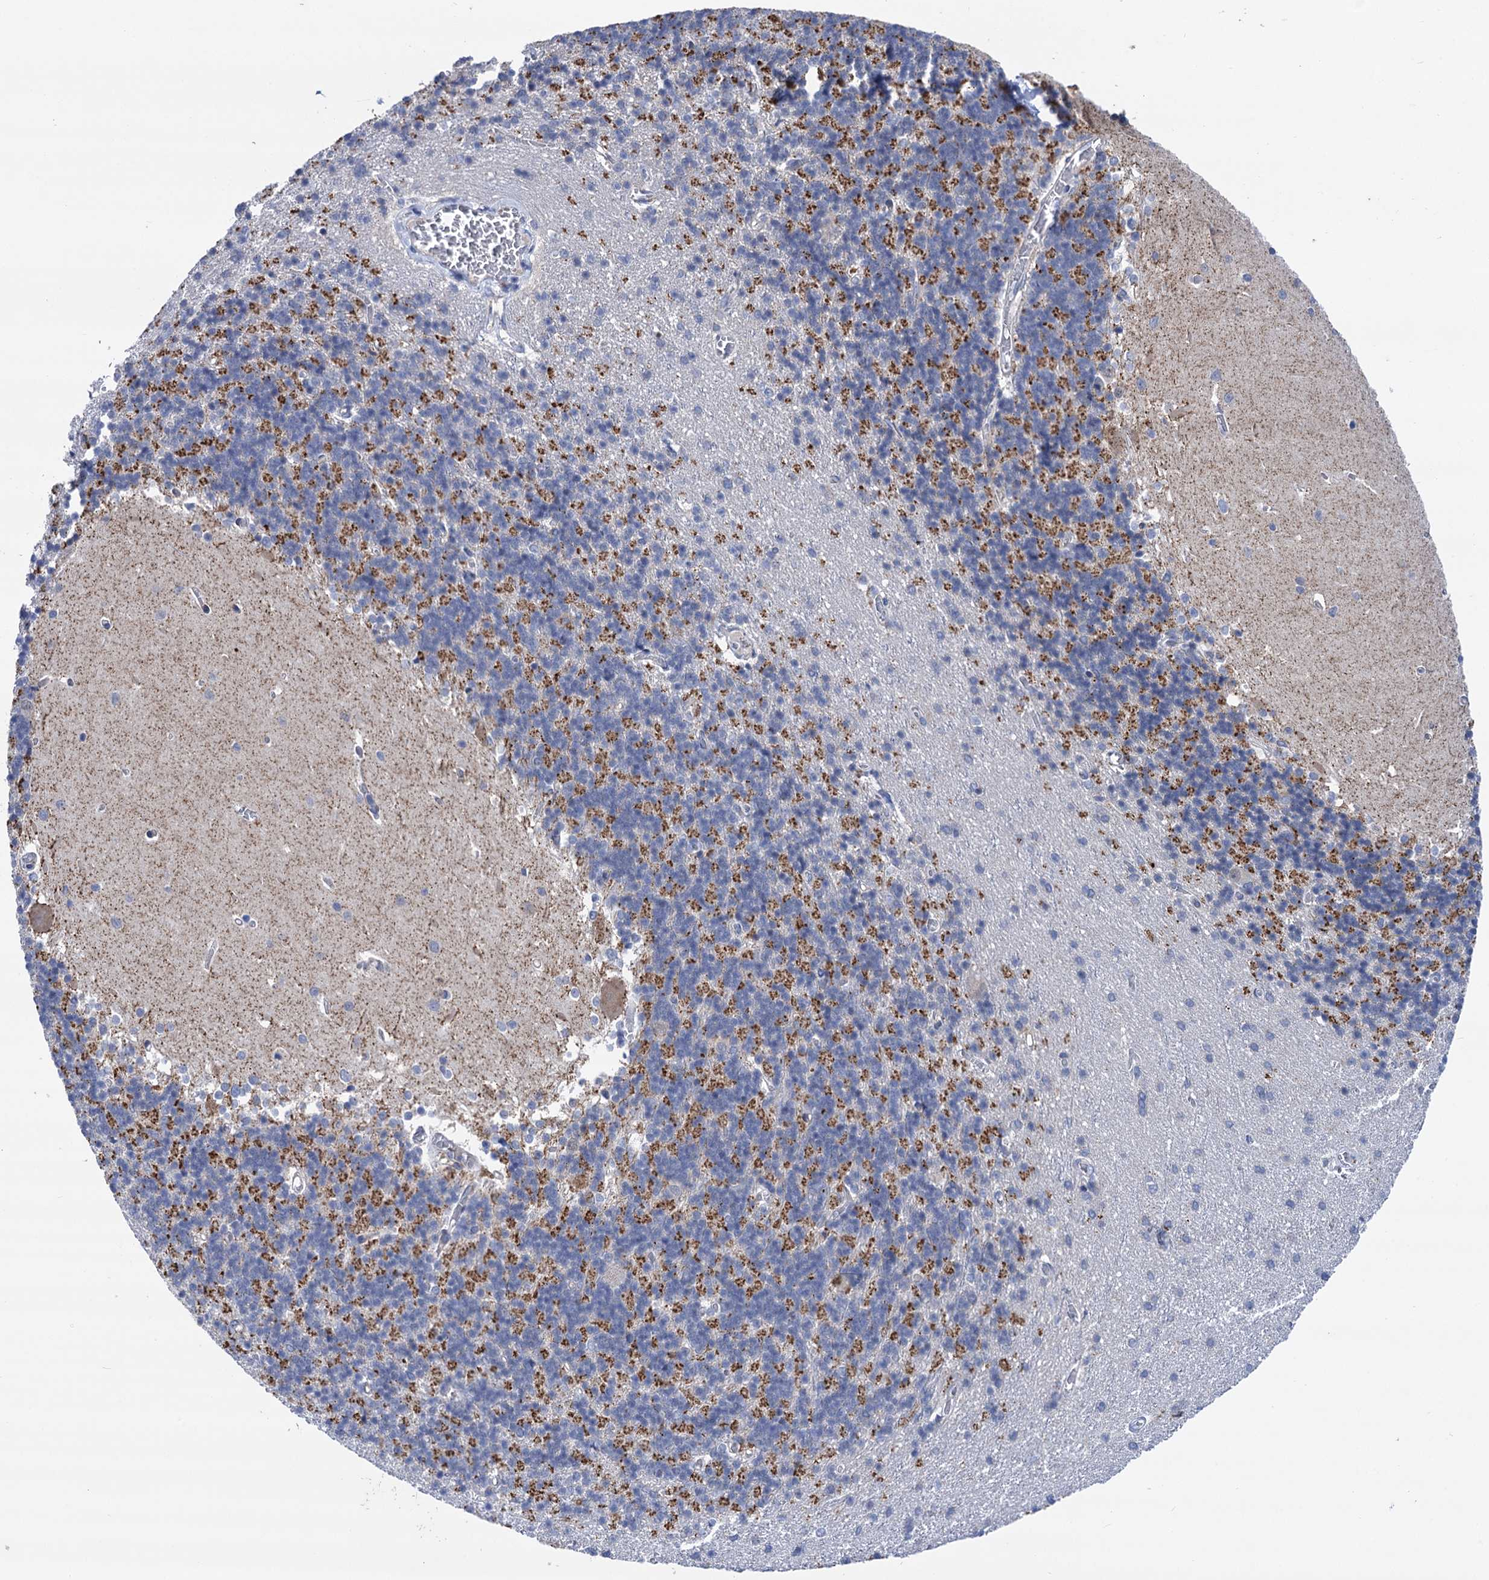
{"staining": {"intensity": "moderate", "quantity": "<25%", "location": "cytoplasmic/membranous"}, "tissue": "cerebellum", "cell_type": "Cells in granular layer", "image_type": "normal", "snomed": [{"axis": "morphology", "description": "Normal tissue, NOS"}, {"axis": "topography", "description": "Cerebellum"}], "caption": "Cerebellum stained with immunohistochemistry (IHC) demonstrates moderate cytoplasmic/membranous staining in approximately <25% of cells in granular layer.", "gene": "ZNRD2", "patient": {"sex": "male", "age": 37}}